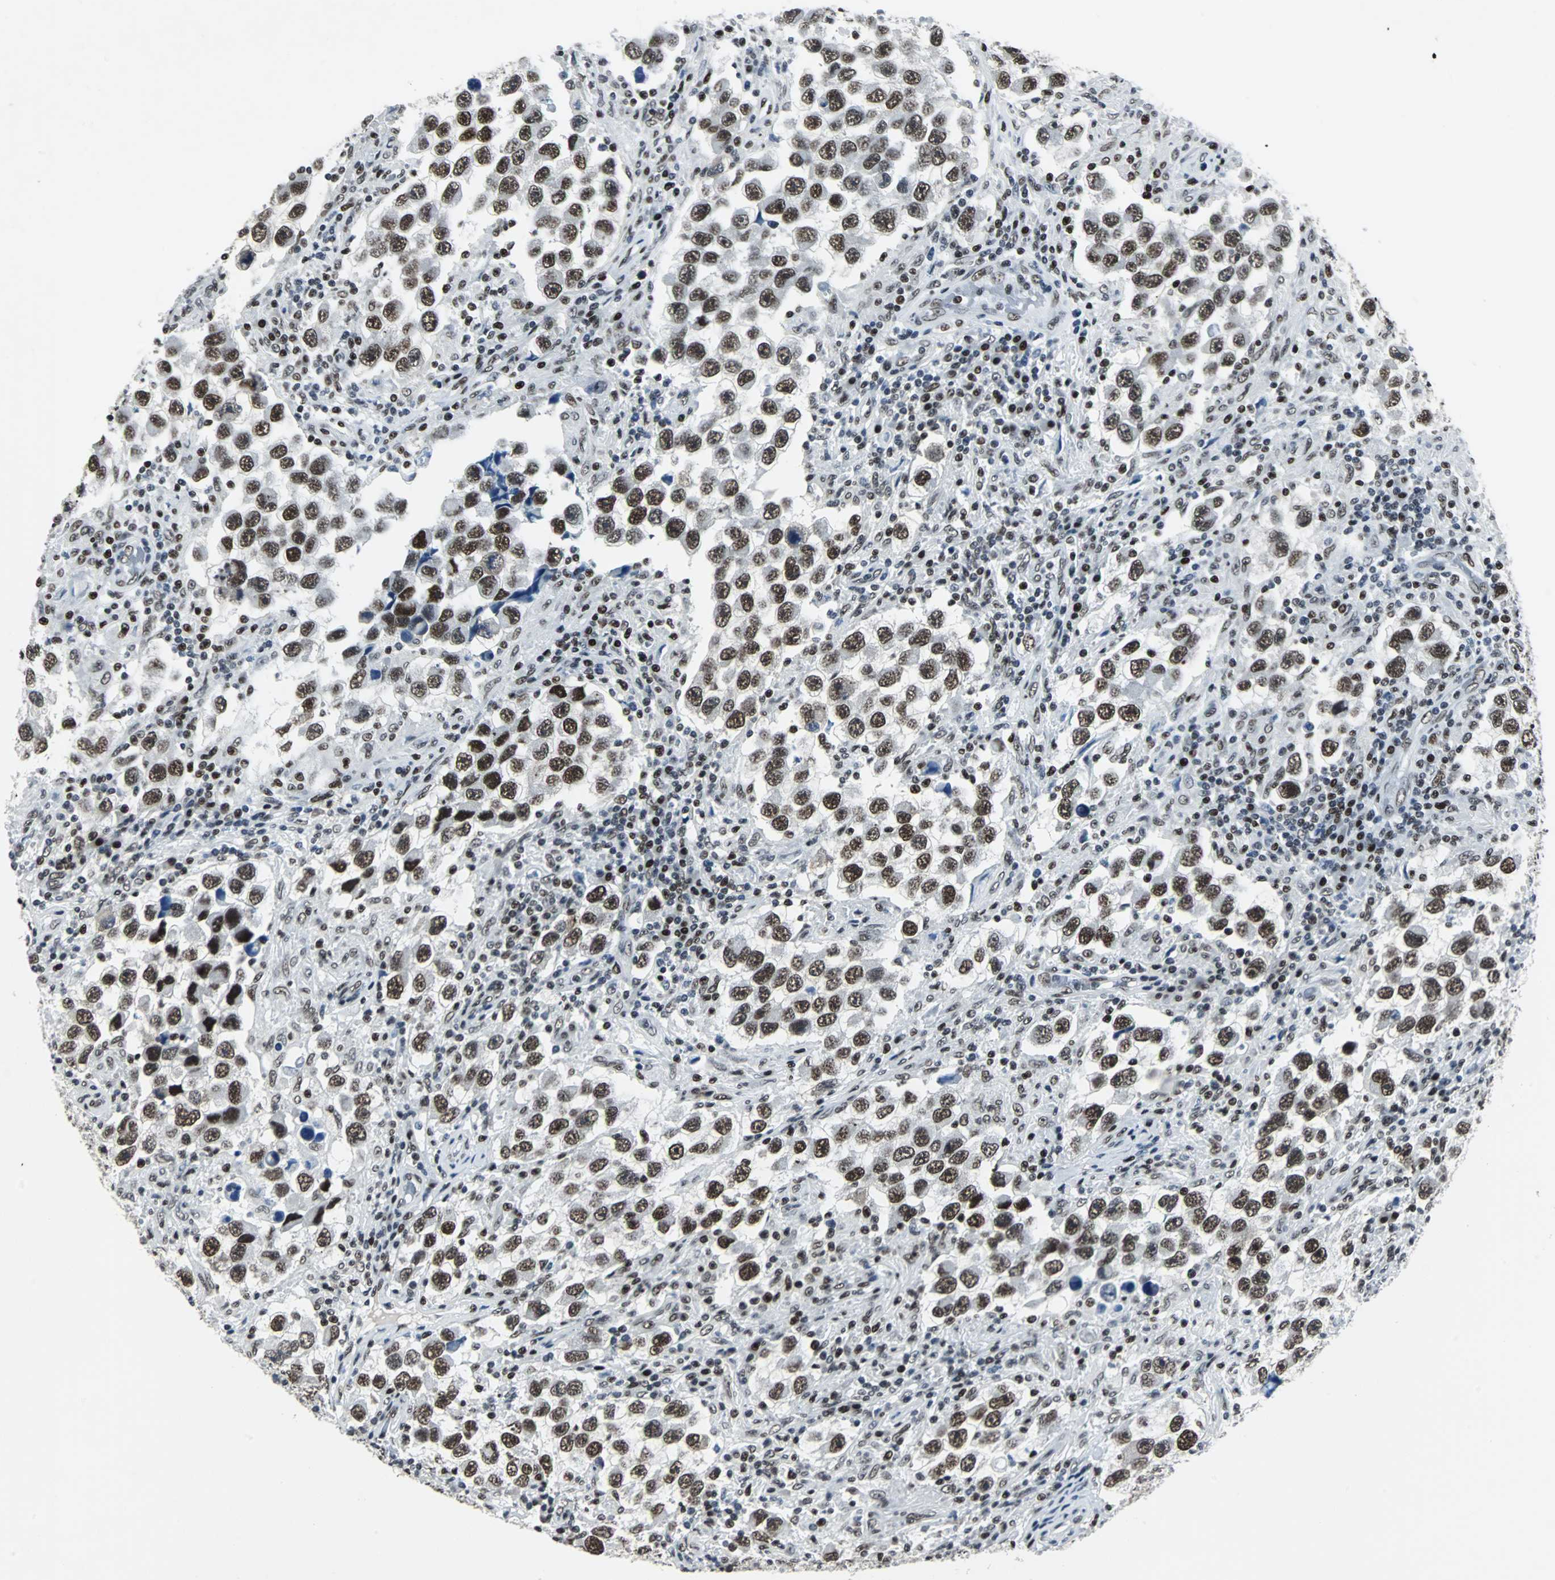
{"staining": {"intensity": "strong", "quantity": ">75%", "location": "nuclear"}, "tissue": "testis cancer", "cell_type": "Tumor cells", "image_type": "cancer", "snomed": [{"axis": "morphology", "description": "Carcinoma, Embryonal, NOS"}, {"axis": "topography", "description": "Testis"}], "caption": "Protein expression analysis of human testis embryonal carcinoma reveals strong nuclear staining in about >75% of tumor cells. The protein of interest is shown in brown color, while the nuclei are stained blue.", "gene": "MEF2D", "patient": {"sex": "male", "age": 21}}